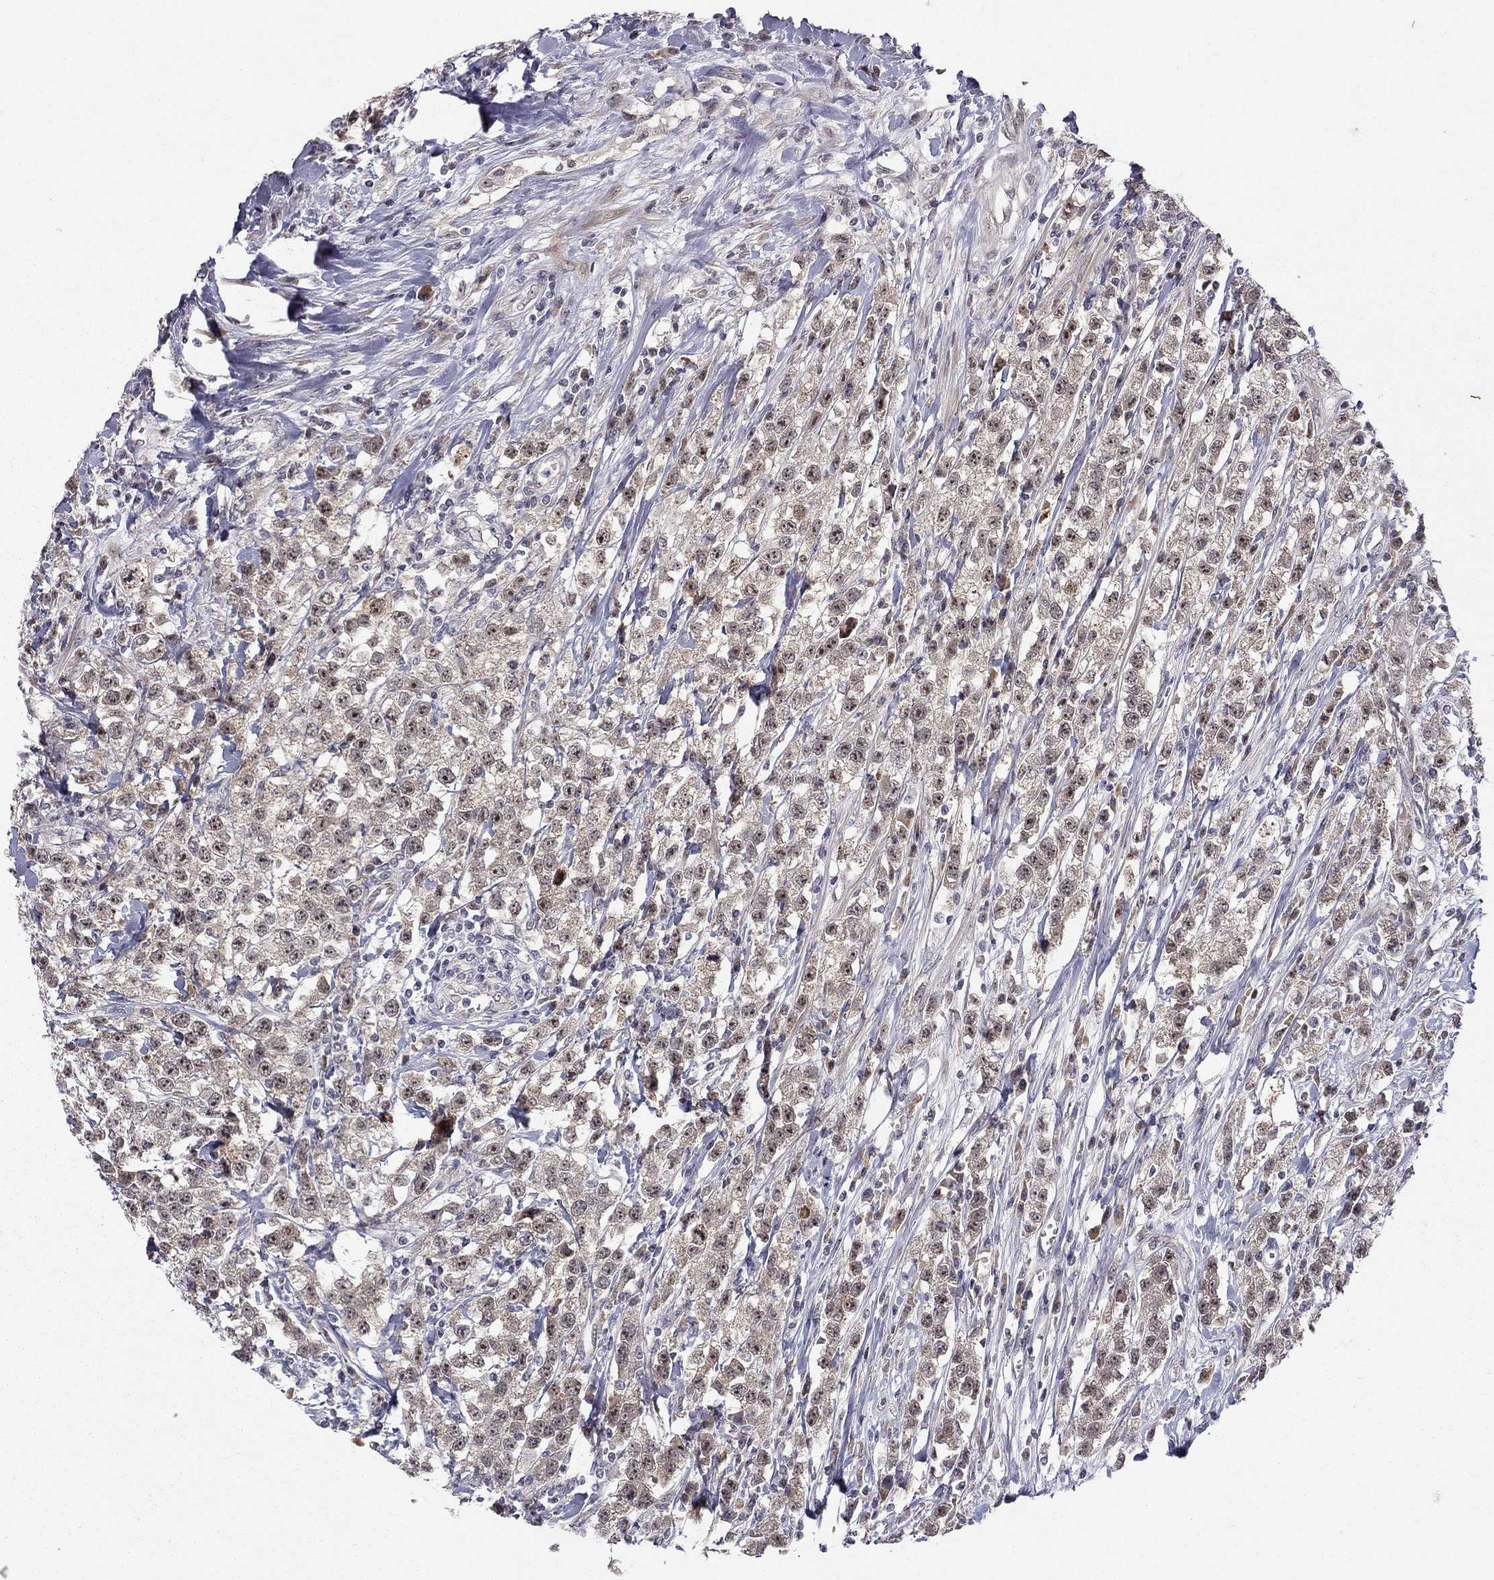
{"staining": {"intensity": "moderate", "quantity": "25%-75%", "location": "nuclear"}, "tissue": "testis cancer", "cell_type": "Tumor cells", "image_type": "cancer", "snomed": [{"axis": "morphology", "description": "Seminoma, NOS"}, {"axis": "topography", "description": "Testis"}], "caption": "High-power microscopy captured an immunohistochemistry (IHC) histopathology image of testis cancer (seminoma), revealing moderate nuclear expression in approximately 25%-75% of tumor cells. (DAB (3,3'-diaminobenzidine) = brown stain, brightfield microscopy at high magnification).", "gene": "STXBP6", "patient": {"sex": "male", "age": 59}}